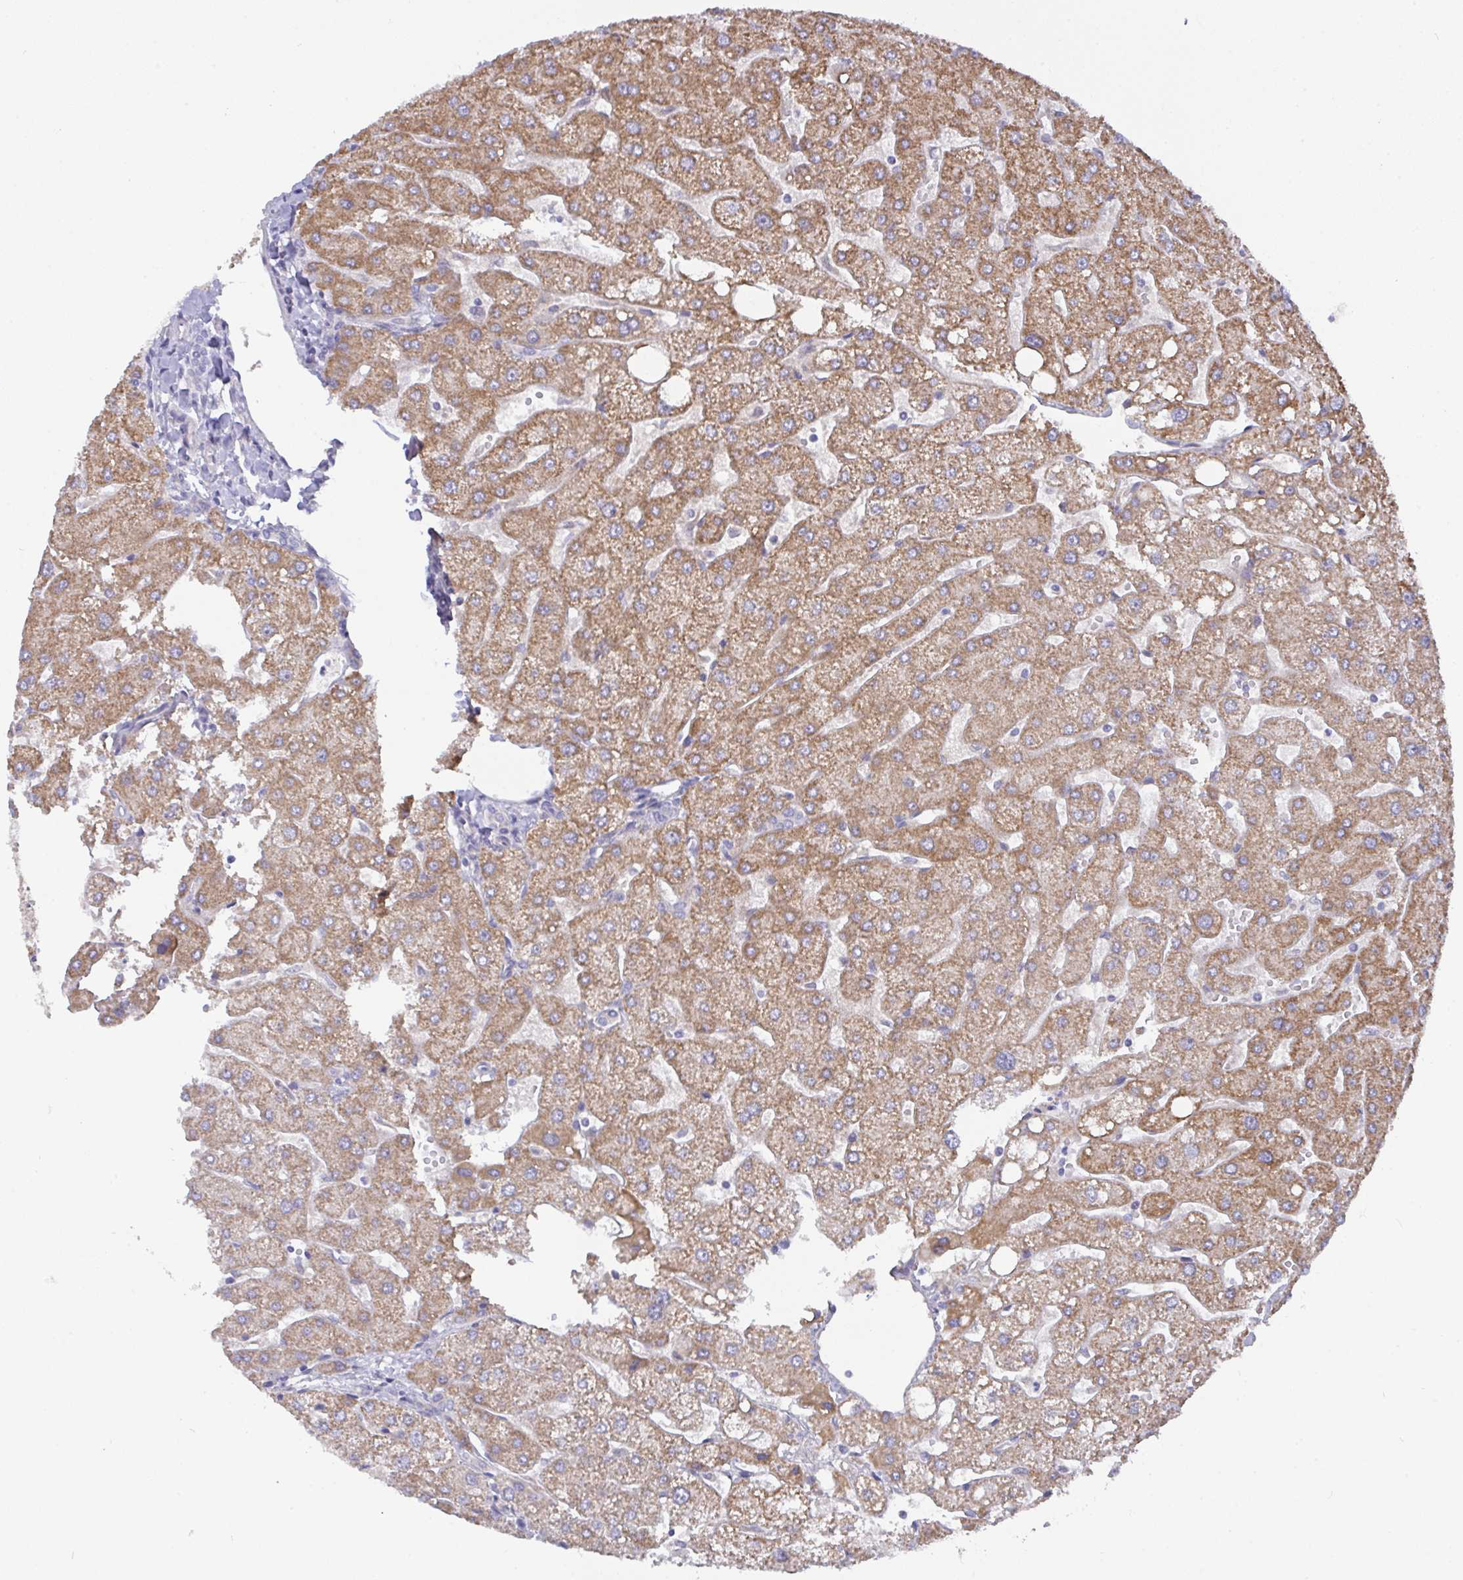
{"staining": {"intensity": "negative", "quantity": "none", "location": "none"}, "tissue": "liver", "cell_type": "Cholangiocytes", "image_type": "normal", "snomed": [{"axis": "morphology", "description": "Normal tissue, NOS"}, {"axis": "topography", "description": "Liver"}], "caption": "An image of human liver is negative for staining in cholangiocytes. (Immunohistochemistry, brightfield microscopy, high magnification).", "gene": "L3HYPDH", "patient": {"sex": "male", "age": 67}}